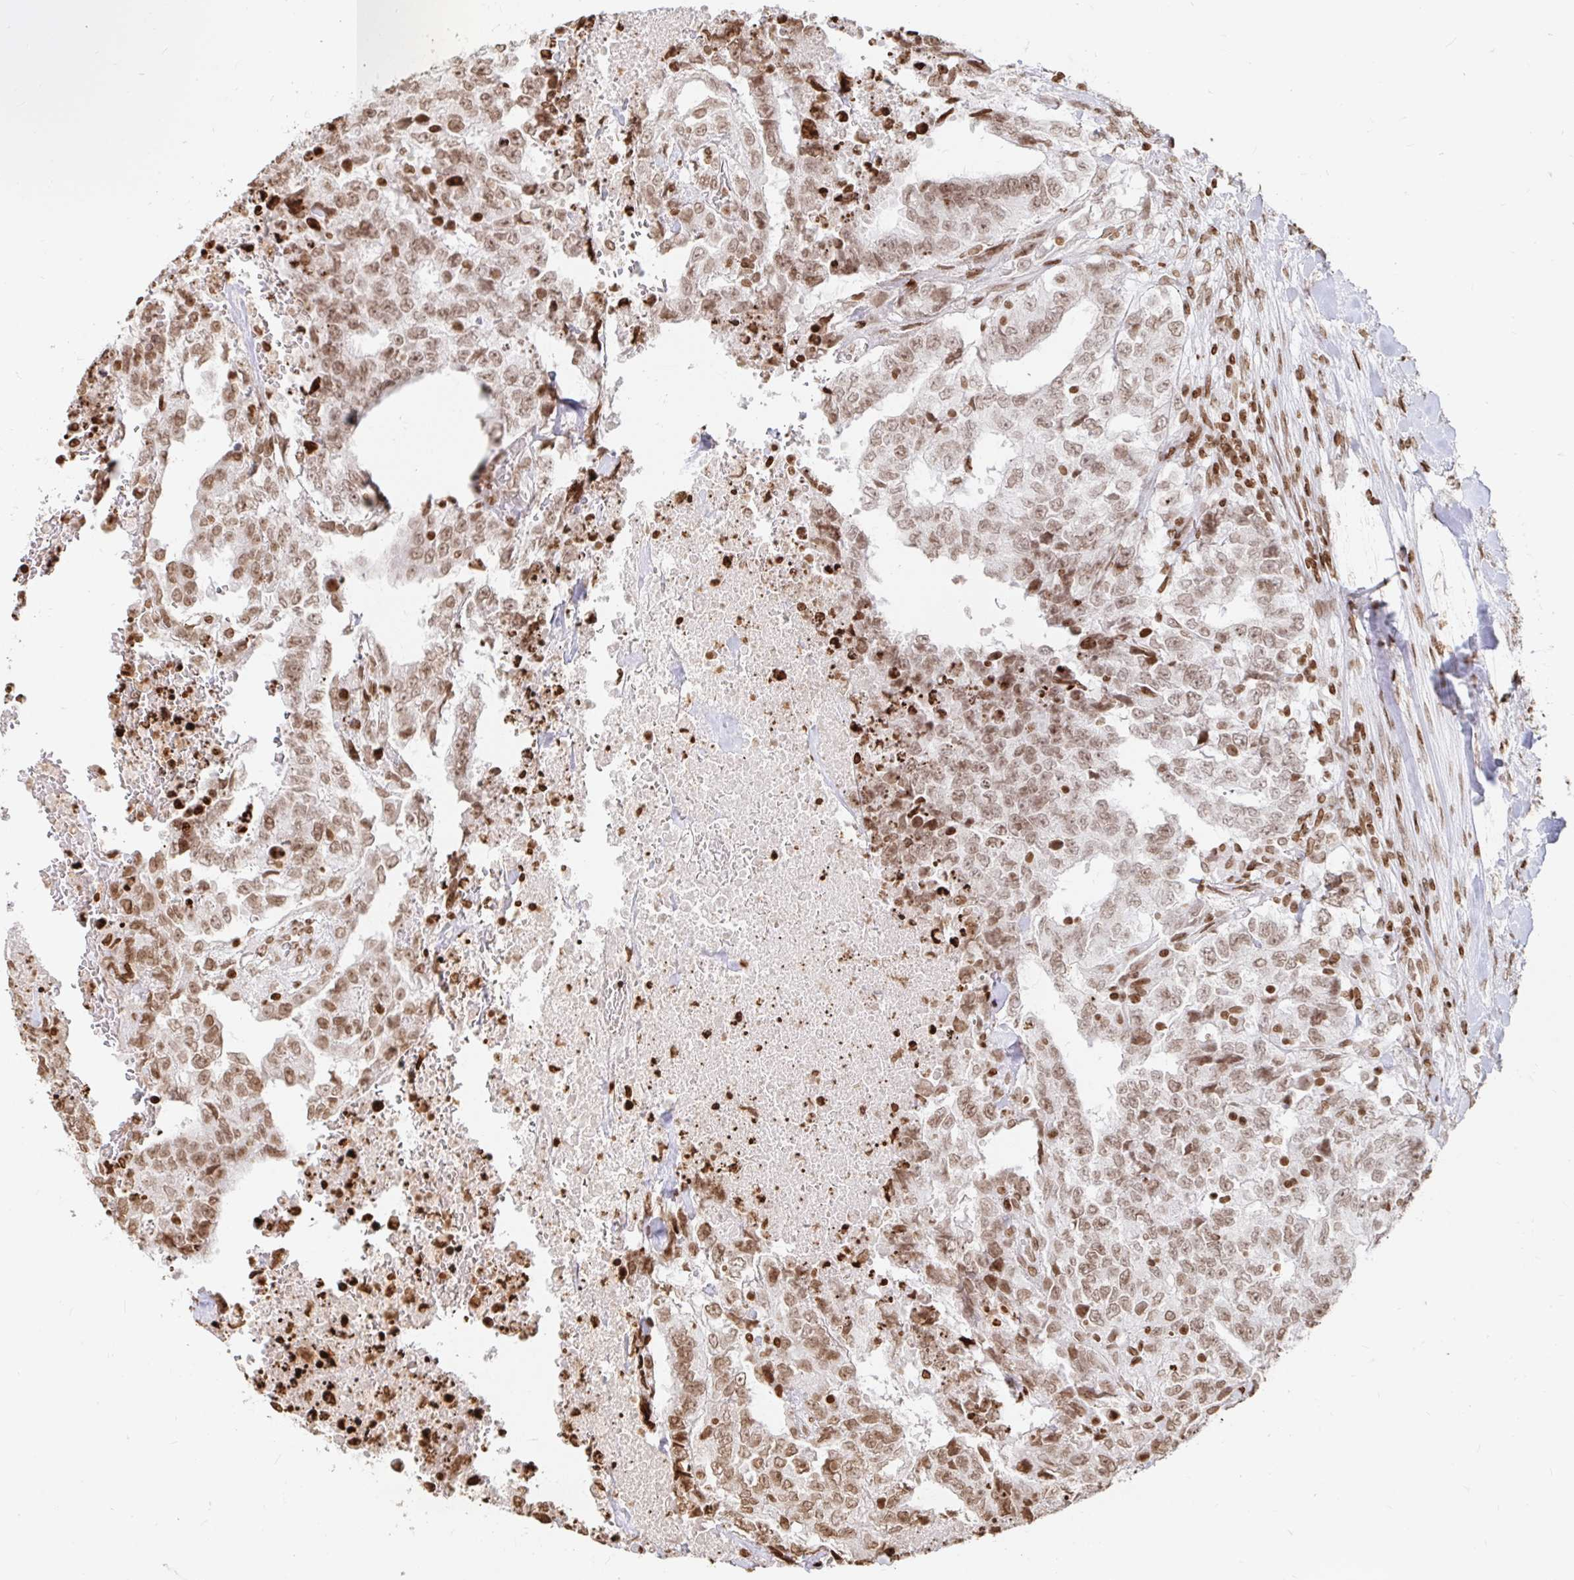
{"staining": {"intensity": "moderate", "quantity": ">75%", "location": "nuclear"}, "tissue": "testis cancer", "cell_type": "Tumor cells", "image_type": "cancer", "snomed": [{"axis": "morphology", "description": "Carcinoma, Embryonal, NOS"}, {"axis": "topography", "description": "Testis"}], "caption": "A medium amount of moderate nuclear positivity is appreciated in about >75% of tumor cells in testis cancer (embryonal carcinoma) tissue. (DAB IHC with brightfield microscopy, high magnification).", "gene": "H2BC5", "patient": {"sex": "male", "age": 24}}